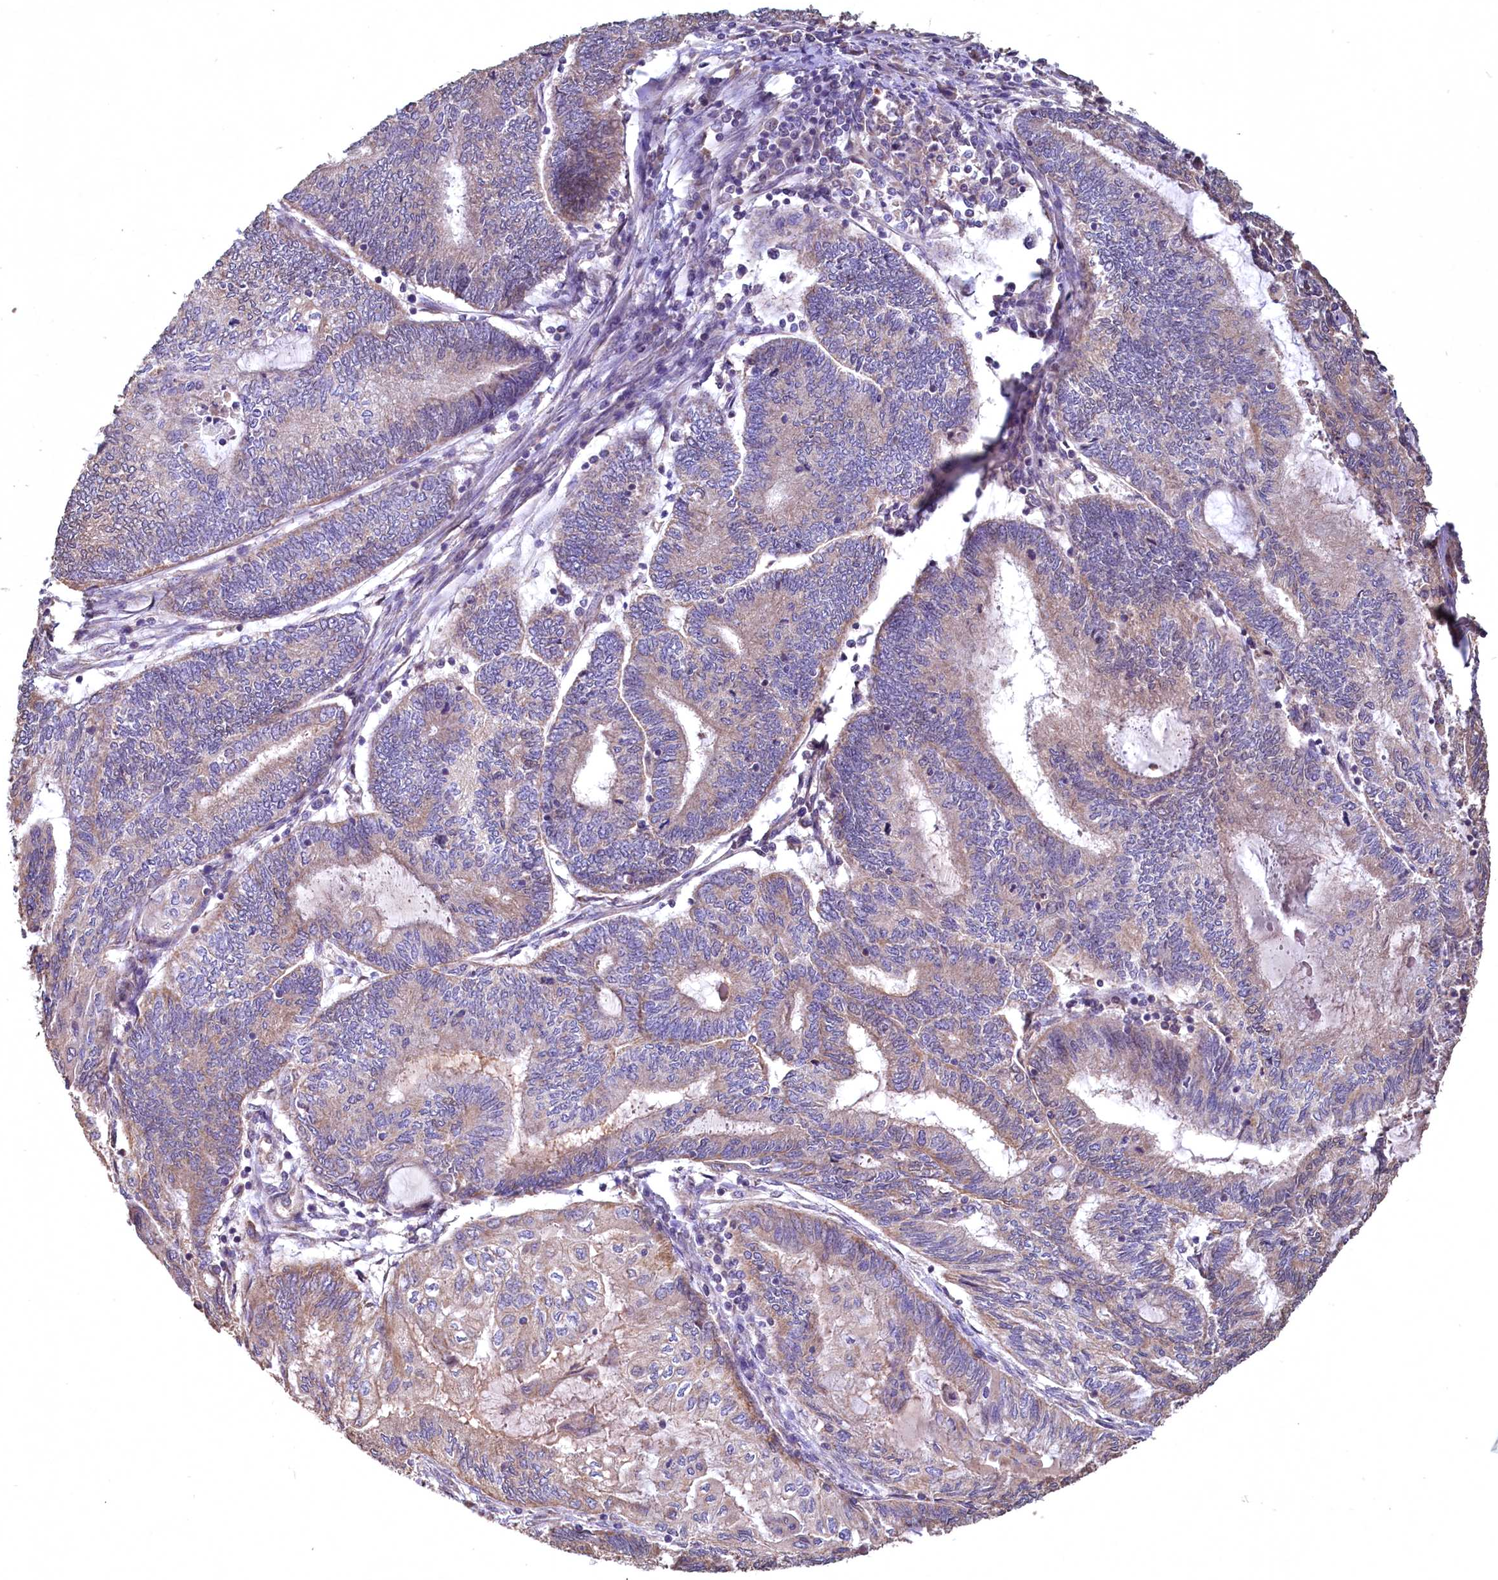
{"staining": {"intensity": "weak", "quantity": "25%-75%", "location": "cytoplasmic/membranous"}, "tissue": "endometrial cancer", "cell_type": "Tumor cells", "image_type": "cancer", "snomed": [{"axis": "morphology", "description": "Adenocarcinoma, NOS"}, {"axis": "topography", "description": "Uterus"}, {"axis": "topography", "description": "Endometrium"}], "caption": "About 25%-75% of tumor cells in human adenocarcinoma (endometrial) exhibit weak cytoplasmic/membranous protein staining as visualized by brown immunohistochemical staining.", "gene": "FUNDC1", "patient": {"sex": "female", "age": 70}}